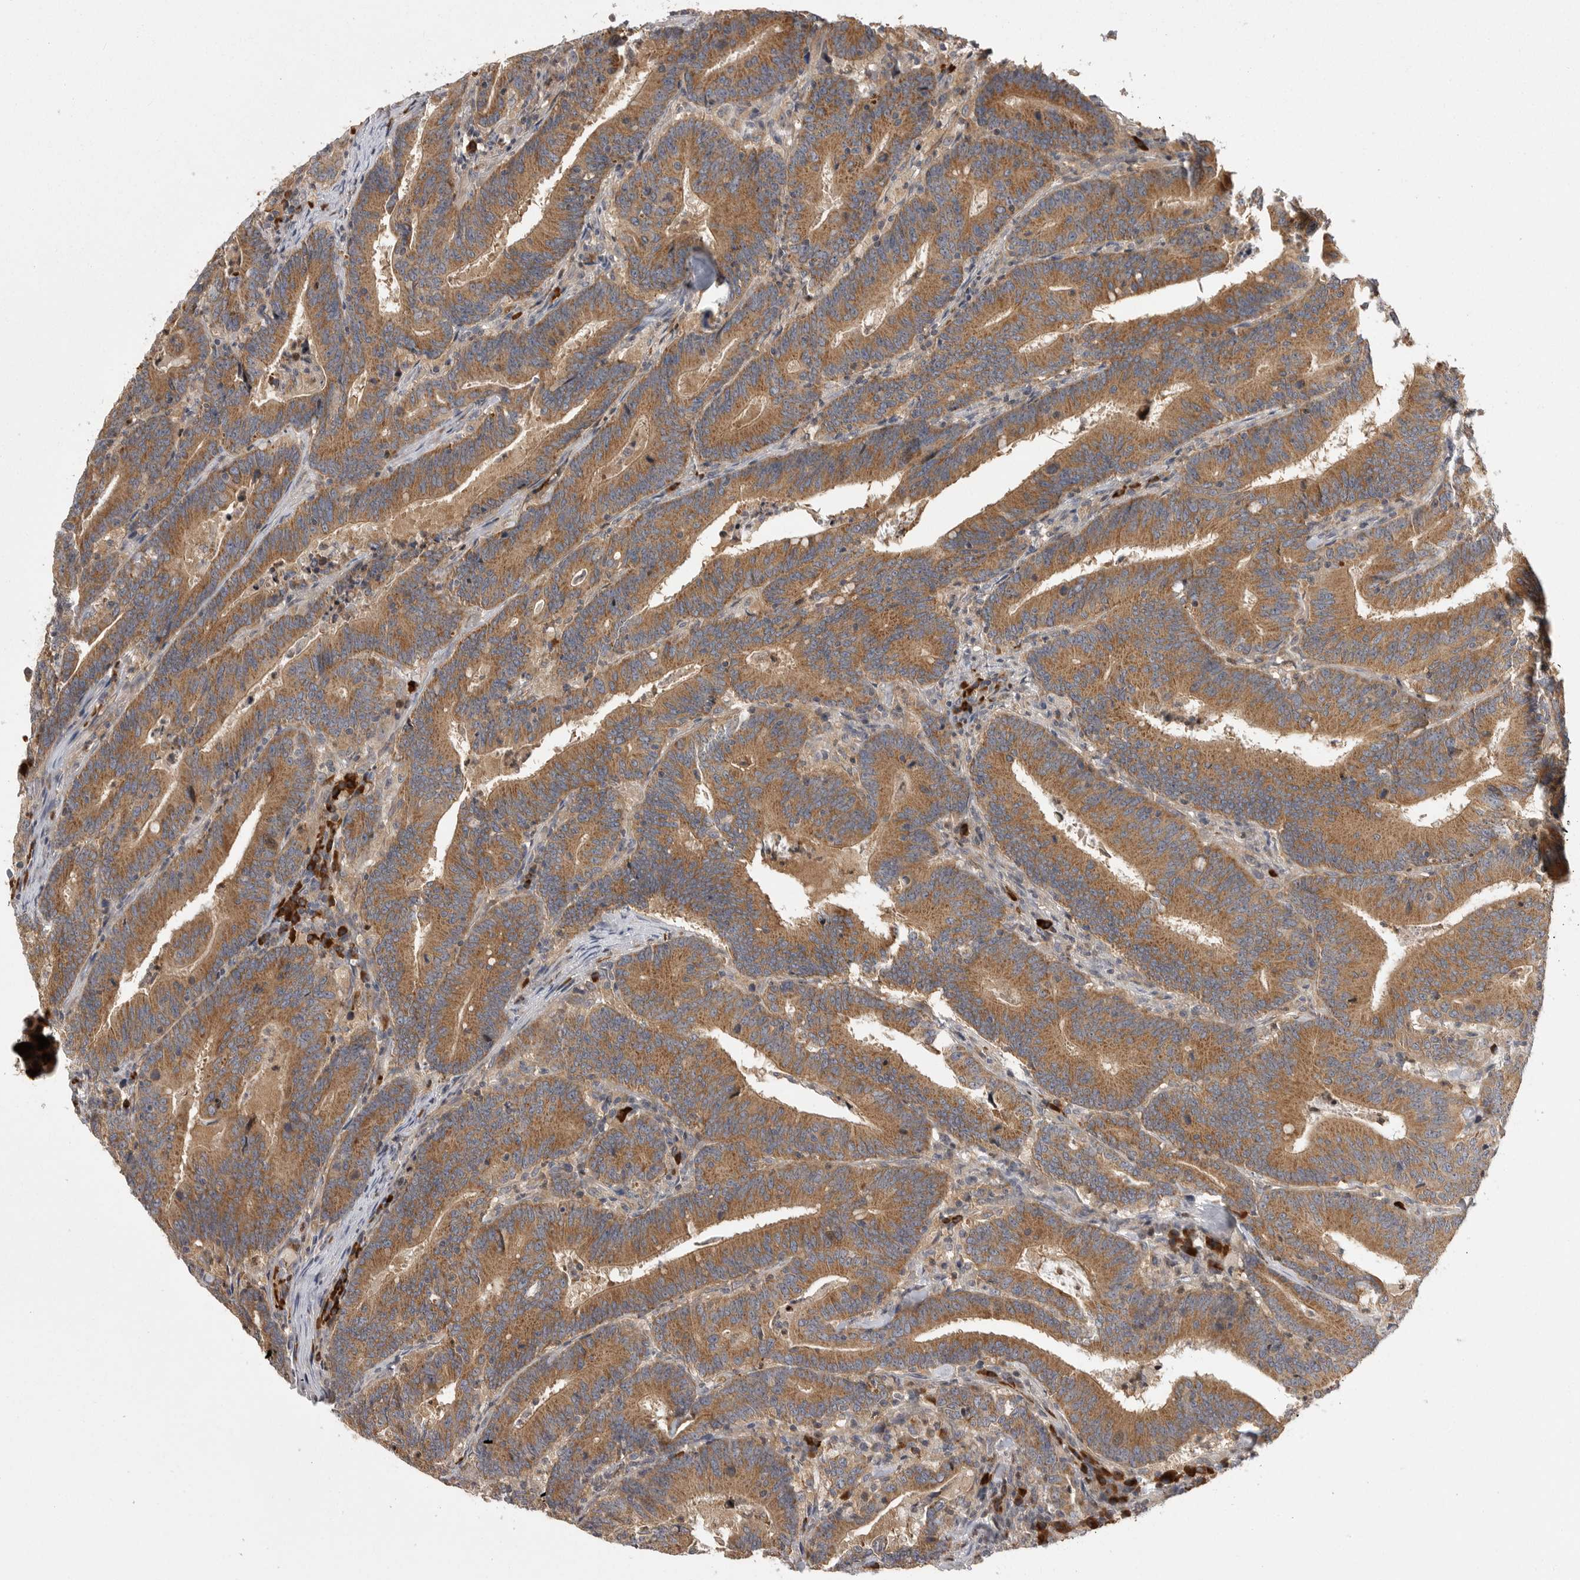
{"staining": {"intensity": "moderate", "quantity": ">75%", "location": "cytoplasmic/membranous"}, "tissue": "colorectal cancer", "cell_type": "Tumor cells", "image_type": "cancer", "snomed": [{"axis": "morphology", "description": "Adenocarcinoma, NOS"}, {"axis": "topography", "description": "Colon"}], "caption": "Brown immunohistochemical staining in colorectal cancer demonstrates moderate cytoplasmic/membranous positivity in approximately >75% of tumor cells. (IHC, brightfield microscopy, high magnification).", "gene": "OXR1", "patient": {"sex": "female", "age": 66}}